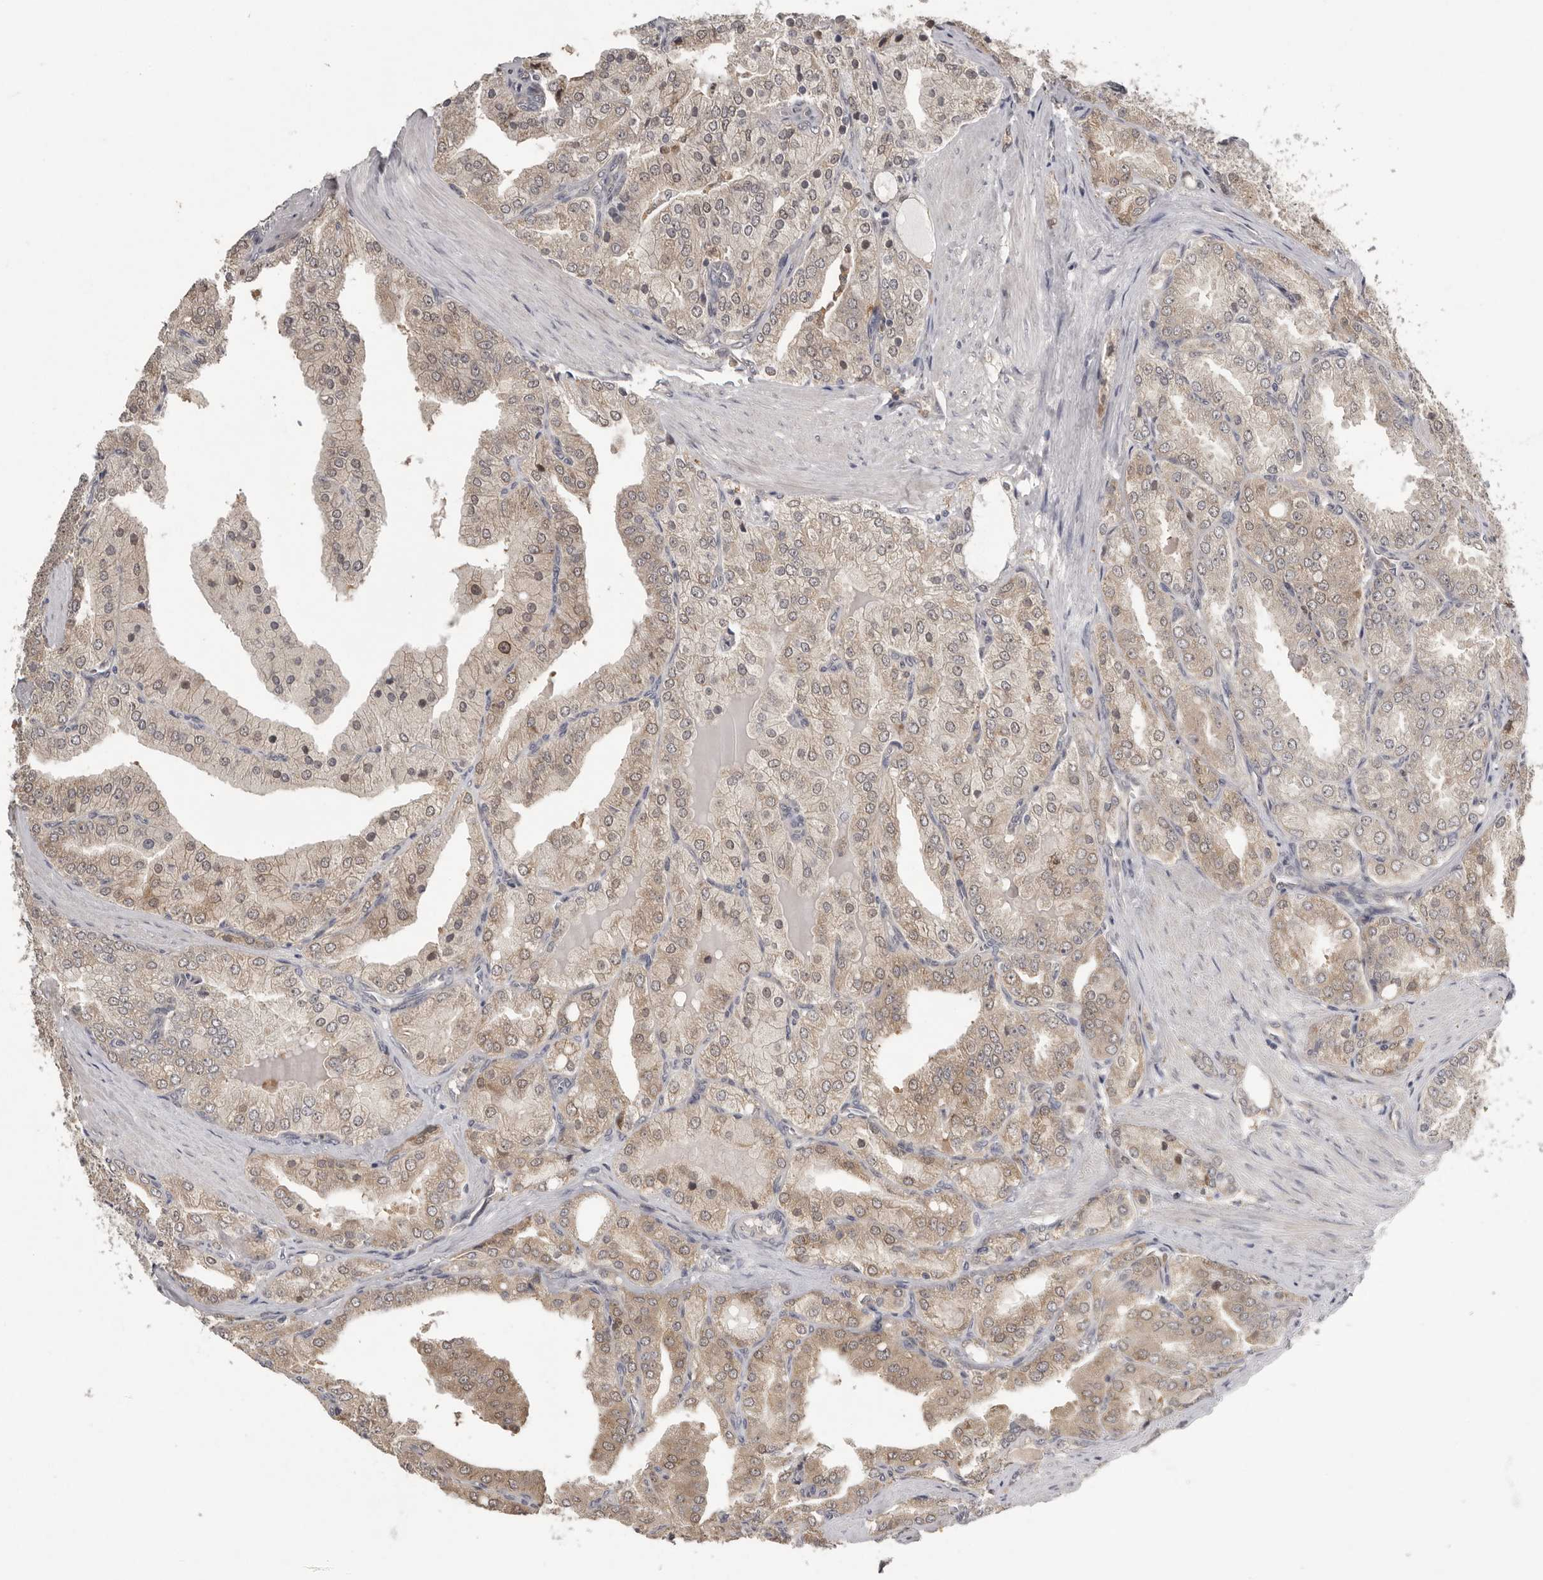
{"staining": {"intensity": "weak", "quantity": ">75%", "location": "cytoplasmic/membranous,nuclear"}, "tissue": "prostate cancer", "cell_type": "Tumor cells", "image_type": "cancer", "snomed": [{"axis": "morphology", "description": "Adenocarcinoma, High grade"}, {"axis": "topography", "description": "Prostate"}], "caption": "The photomicrograph reveals a brown stain indicating the presence of a protein in the cytoplasmic/membranous and nuclear of tumor cells in high-grade adenocarcinoma (prostate).", "gene": "RALGPS2", "patient": {"sex": "male", "age": 50}}